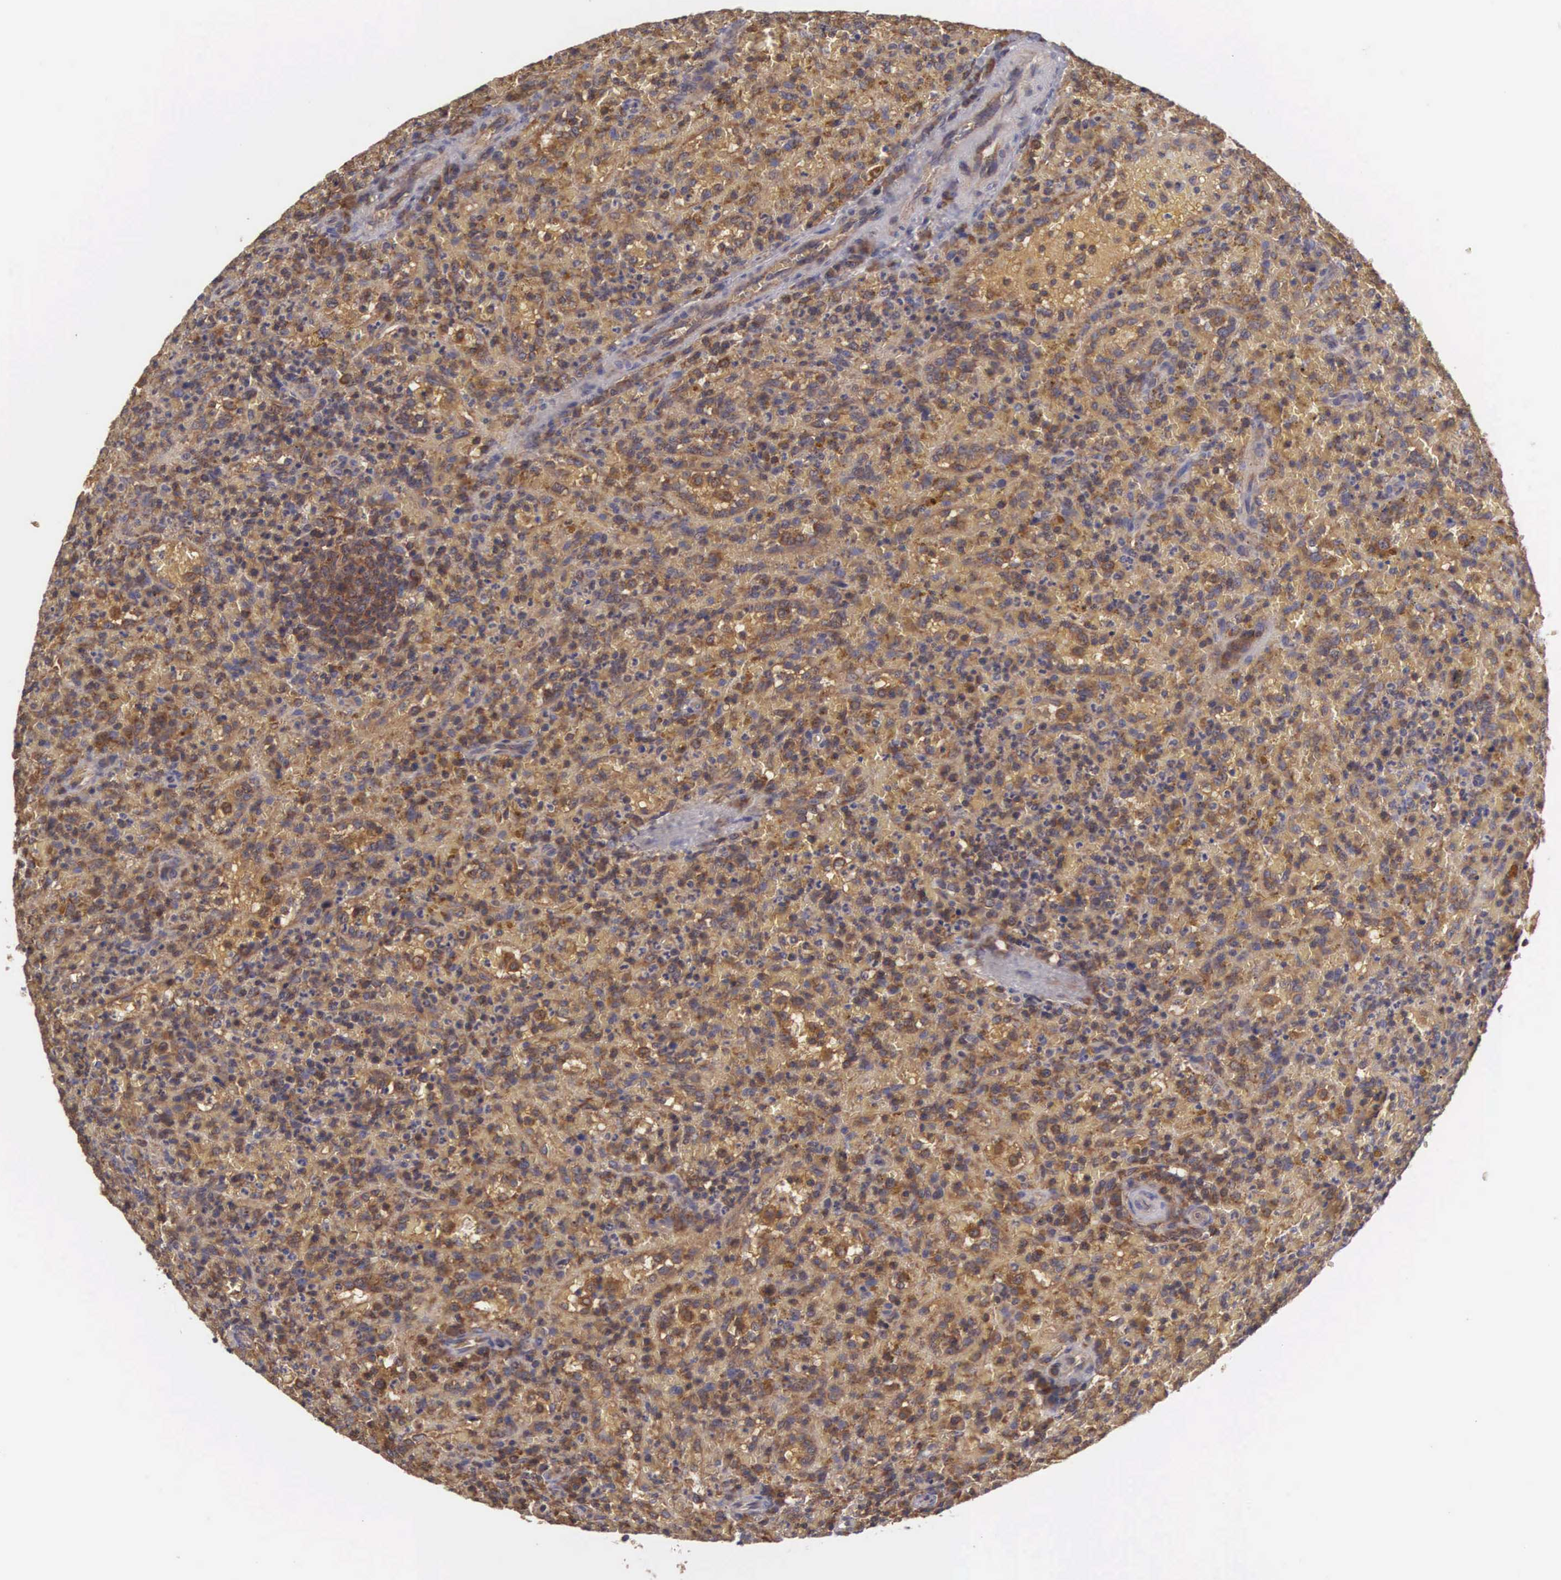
{"staining": {"intensity": "moderate", "quantity": ">75%", "location": "cytoplasmic/membranous"}, "tissue": "lymphoma", "cell_type": "Tumor cells", "image_type": "cancer", "snomed": [{"axis": "morphology", "description": "Malignant lymphoma, non-Hodgkin's type, High grade"}, {"axis": "topography", "description": "Spleen"}, {"axis": "topography", "description": "Lymph node"}], "caption": "Malignant lymphoma, non-Hodgkin's type (high-grade) stained with a protein marker shows moderate staining in tumor cells.", "gene": "DHRS1", "patient": {"sex": "female", "age": 70}}